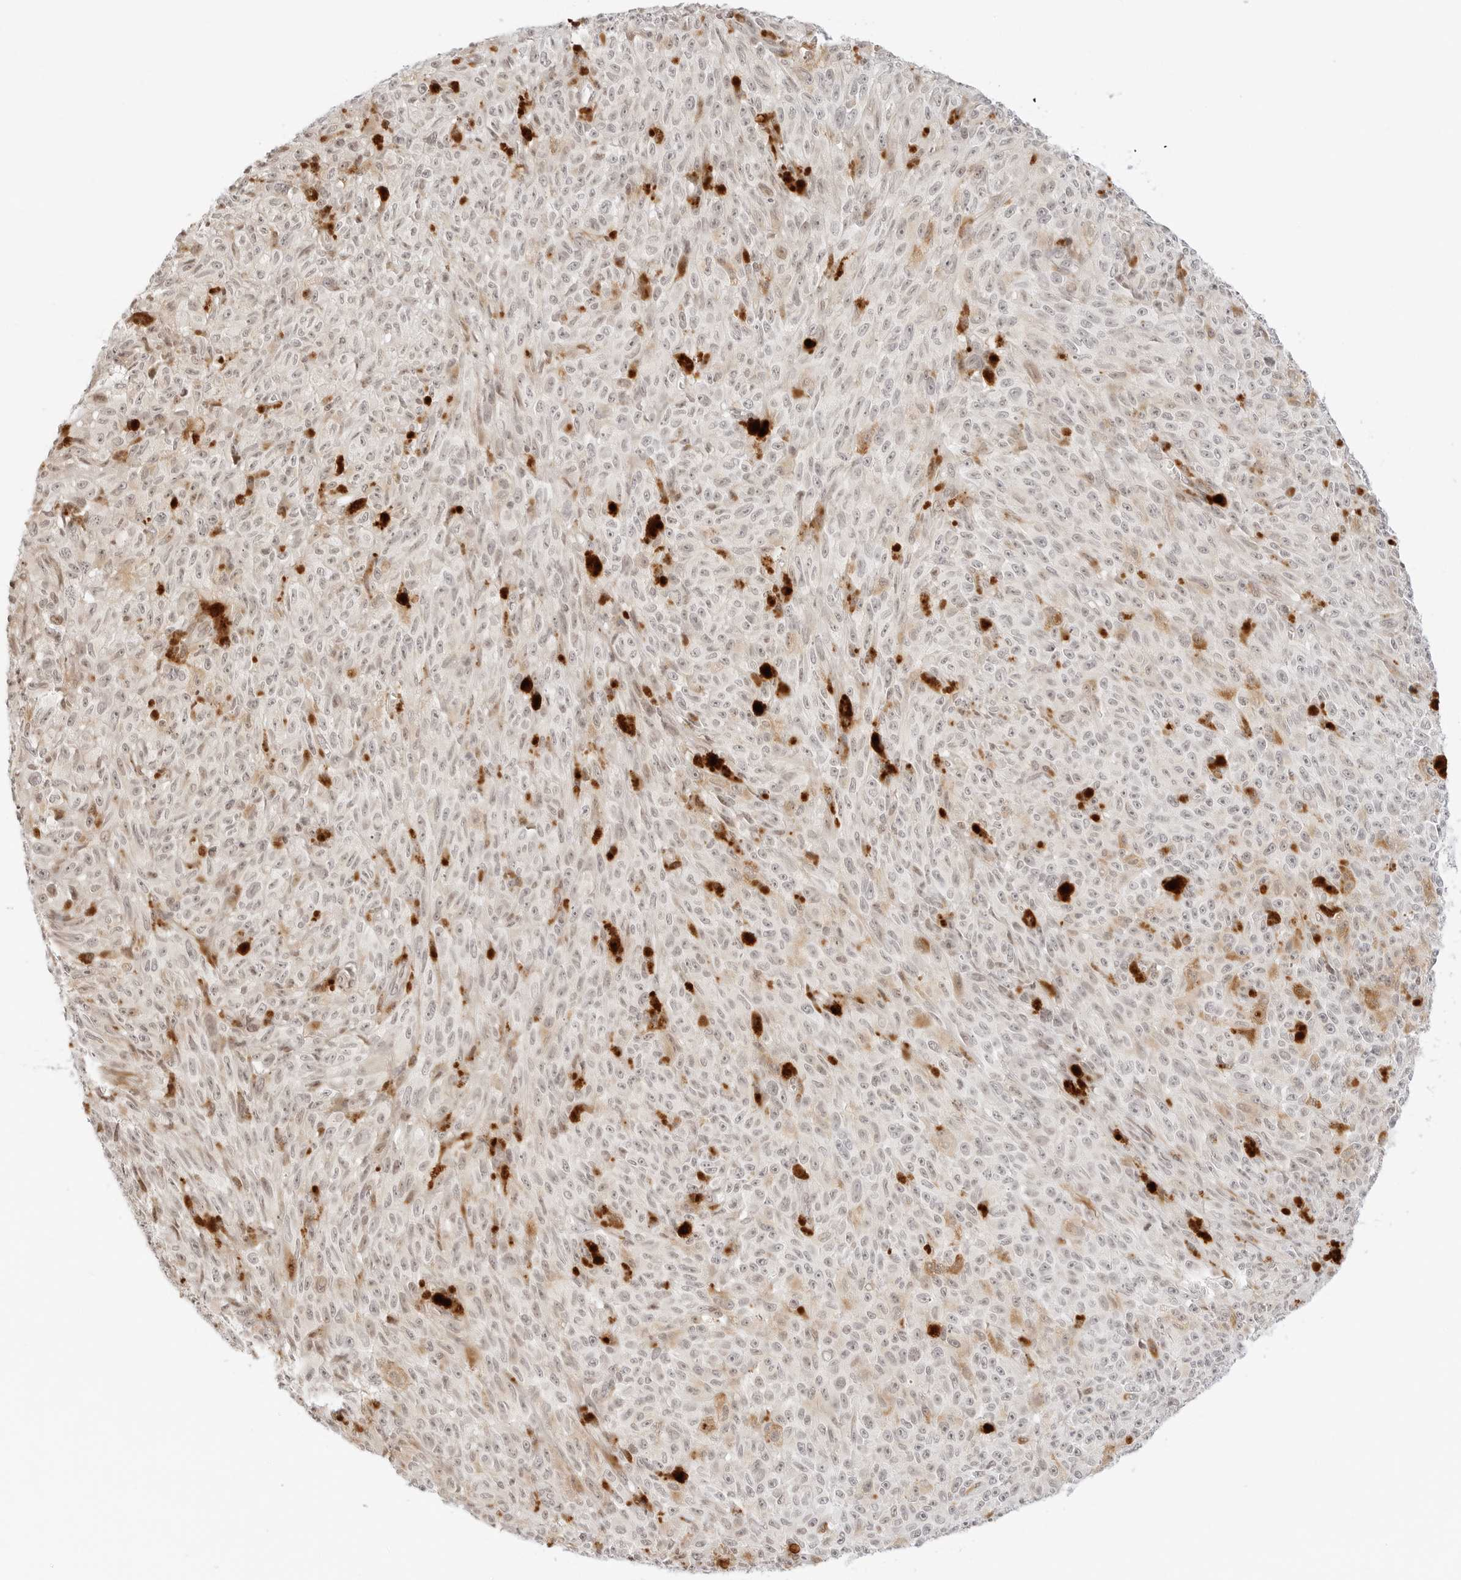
{"staining": {"intensity": "negative", "quantity": "none", "location": "none"}, "tissue": "melanoma", "cell_type": "Tumor cells", "image_type": "cancer", "snomed": [{"axis": "morphology", "description": "Malignant melanoma, NOS"}, {"axis": "topography", "description": "Skin"}], "caption": "Histopathology image shows no significant protein expression in tumor cells of malignant melanoma.", "gene": "RPS6KL1", "patient": {"sex": "female", "age": 82}}